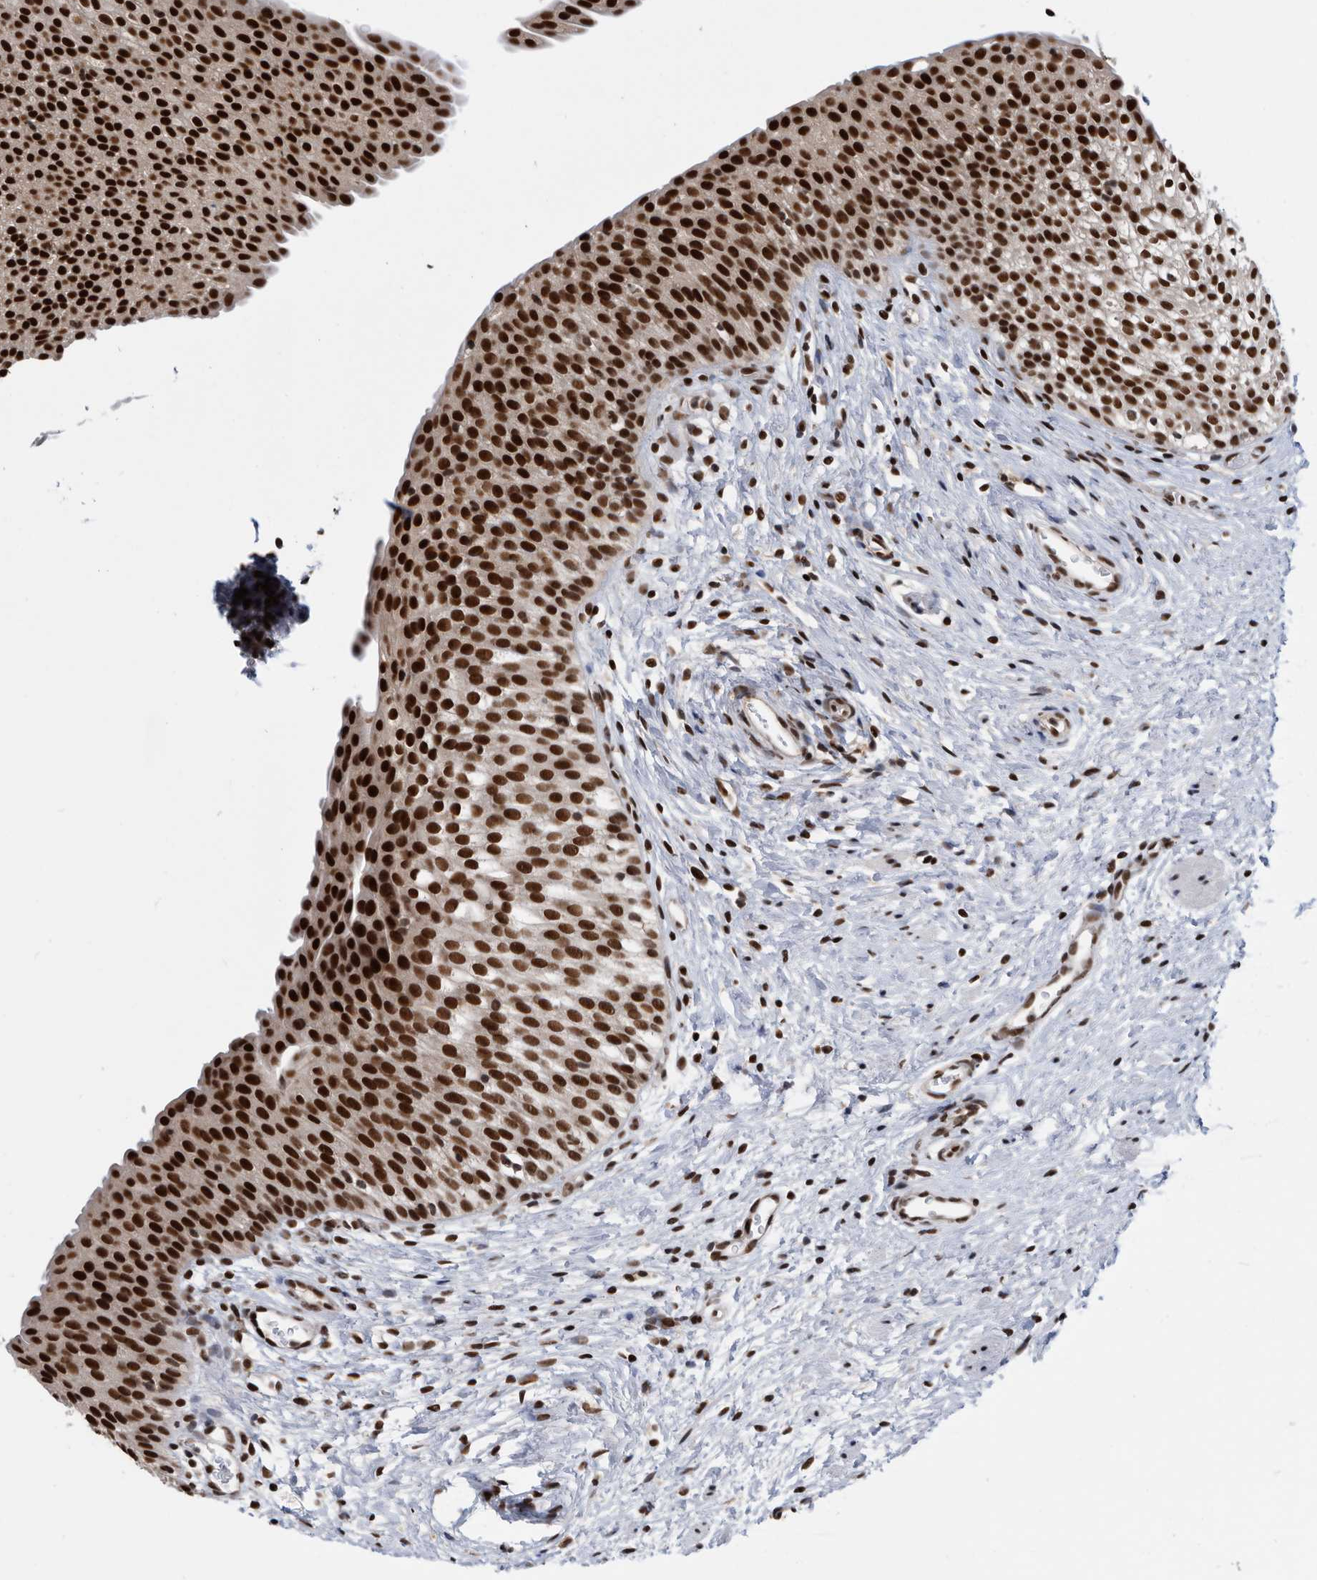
{"staining": {"intensity": "strong", "quantity": ">75%", "location": "nuclear"}, "tissue": "urinary bladder", "cell_type": "Urothelial cells", "image_type": "normal", "snomed": [{"axis": "morphology", "description": "Normal tissue, NOS"}, {"axis": "topography", "description": "Urinary bladder"}], "caption": "Immunohistochemistry (IHC) of unremarkable human urinary bladder displays high levels of strong nuclear staining in approximately >75% of urothelial cells.", "gene": "ZNF260", "patient": {"sex": "male", "age": 1}}